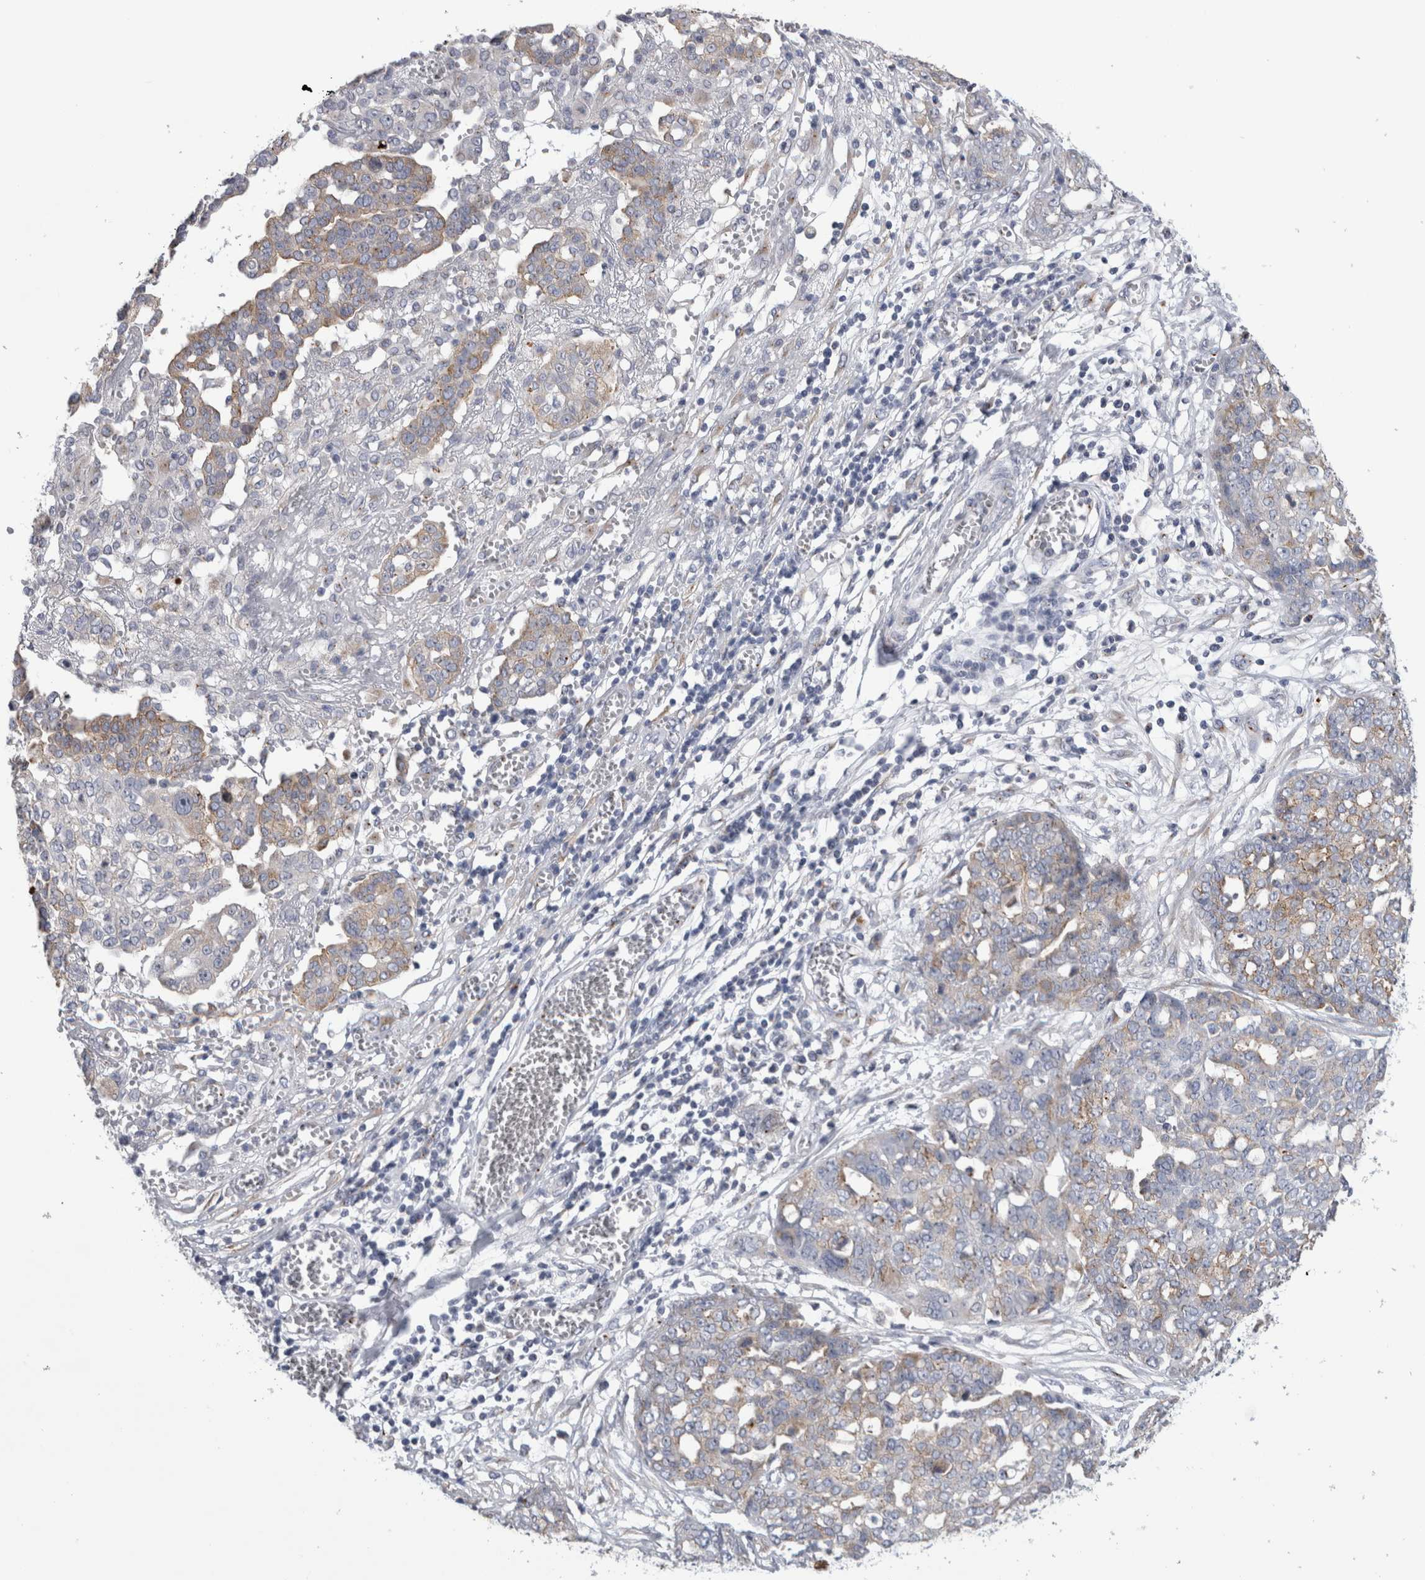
{"staining": {"intensity": "weak", "quantity": "<25%", "location": "cytoplasmic/membranous"}, "tissue": "ovarian cancer", "cell_type": "Tumor cells", "image_type": "cancer", "snomed": [{"axis": "morphology", "description": "Cystadenocarcinoma, serous, NOS"}, {"axis": "topography", "description": "Soft tissue"}, {"axis": "topography", "description": "Ovary"}], "caption": "This is an immunohistochemistry micrograph of ovarian cancer (serous cystadenocarcinoma). There is no positivity in tumor cells.", "gene": "AKAP9", "patient": {"sex": "female", "age": 57}}